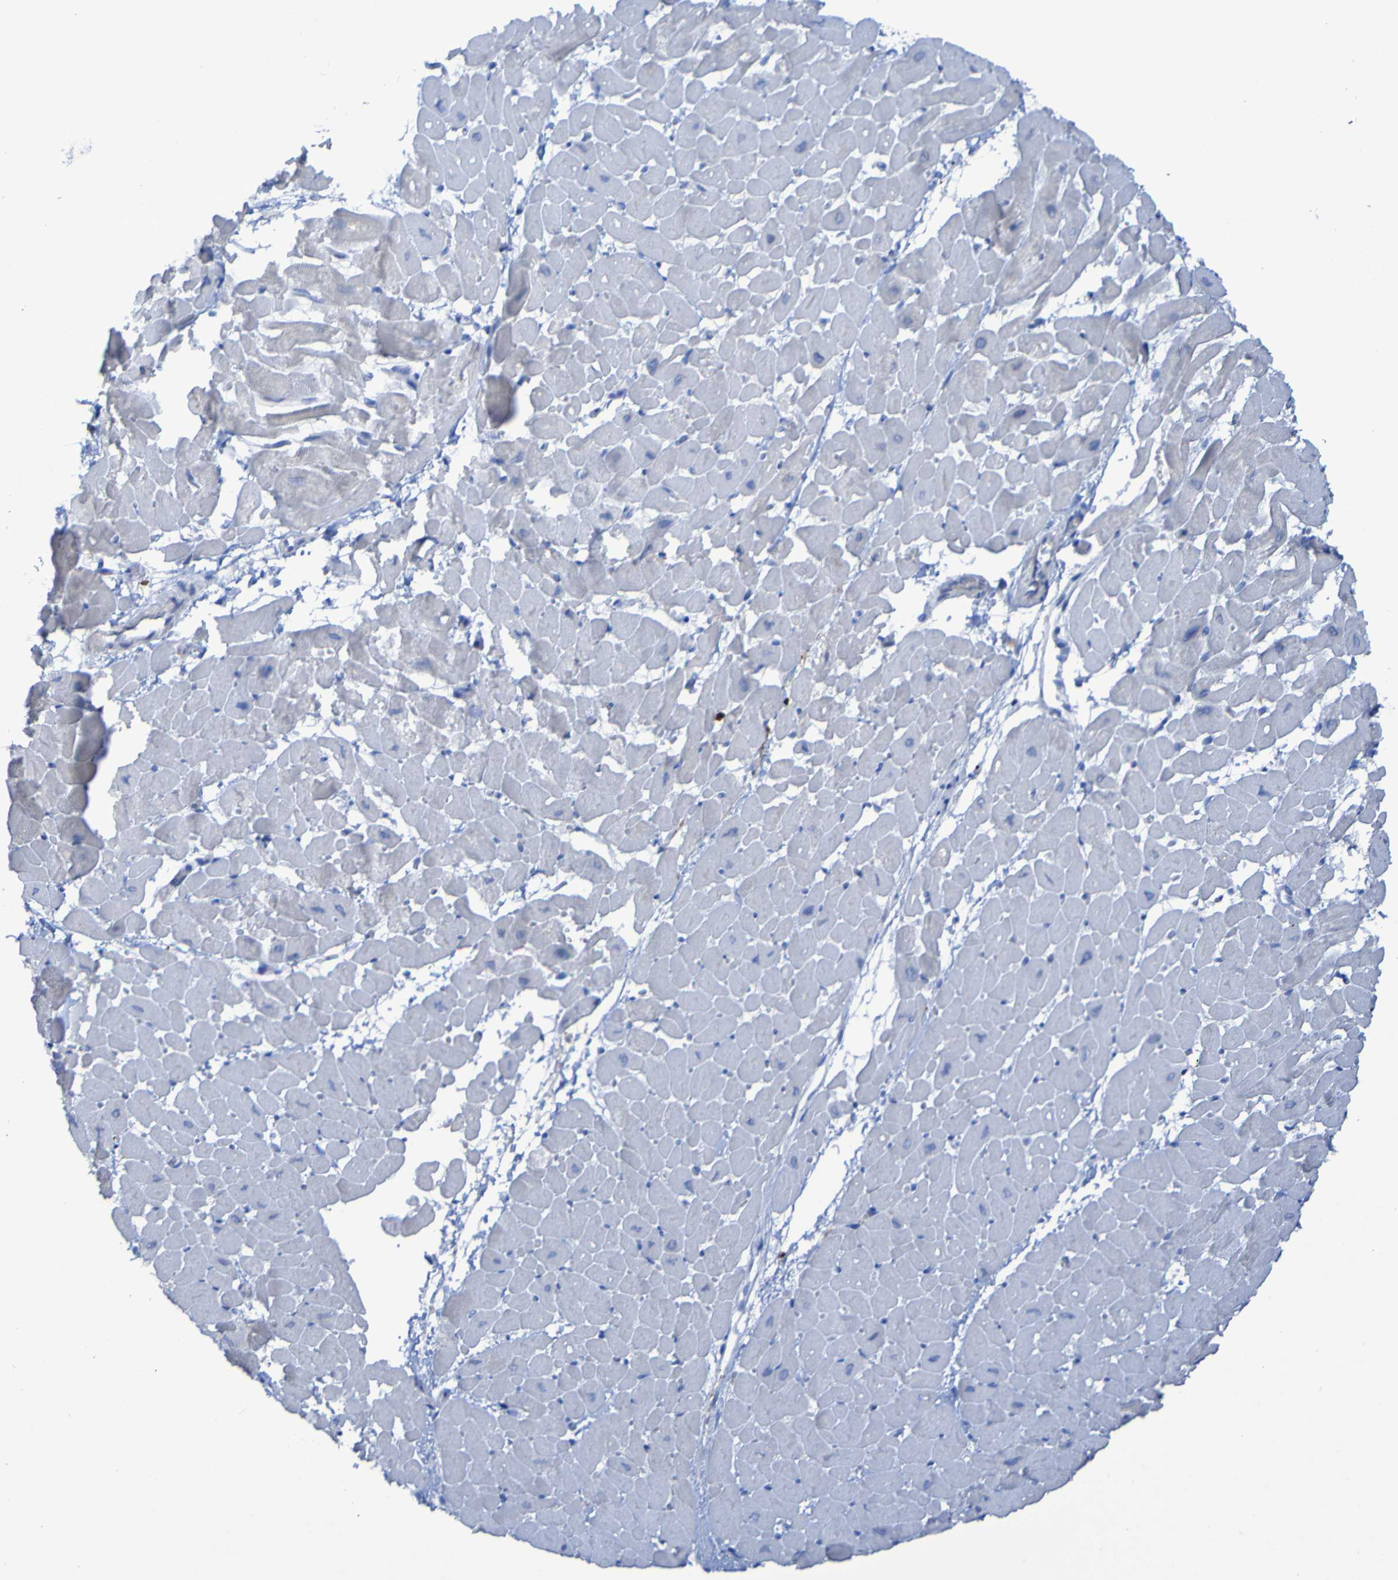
{"staining": {"intensity": "negative", "quantity": "none", "location": "none"}, "tissue": "heart muscle", "cell_type": "Cardiomyocytes", "image_type": "normal", "snomed": [{"axis": "morphology", "description": "Normal tissue, NOS"}, {"axis": "topography", "description": "Heart"}], "caption": "IHC histopathology image of normal heart muscle: heart muscle stained with DAB shows no significant protein expression in cardiomyocytes. (Stains: DAB (3,3'-diaminobenzidine) immunohistochemistry with hematoxylin counter stain, Microscopy: brightfield microscopy at high magnification).", "gene": "MPPE1", "patient": {"sex": "male", "age": 45}}